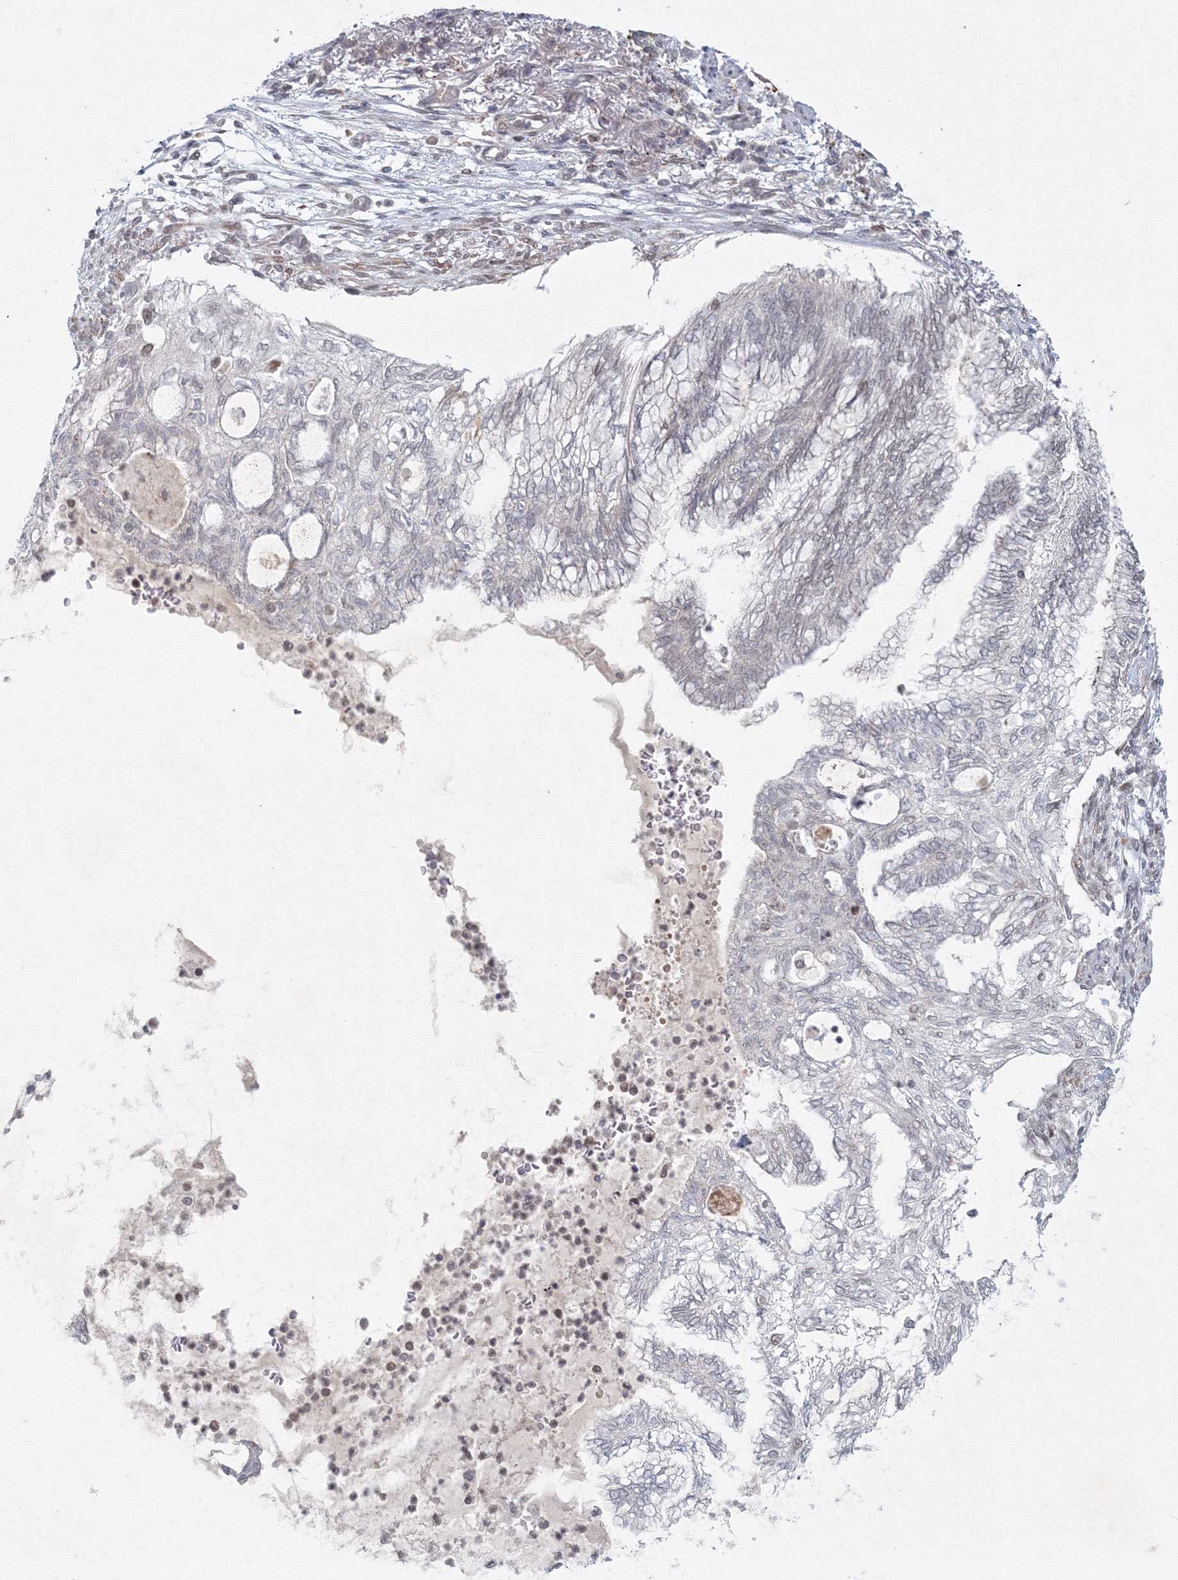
{"staining": {"intensity": "negative", "quantity": "none", "location": "none"}, "tissue": "lung cancer", "cell_type": "Tumor cells", "image_type": "cancer", "snomed": [{"axis": "morphology", "description": "Adenocarcinoma, NOS"}, {"axis": "topography", "description": "Lung"}], "caption": "Lung cancer (adenocarcinoma) stained for a protein using immunohistochemistry reveals no staining tumor cells.", "gene": "KIF4A", "patient": {"sex": "female", "age": 70}}